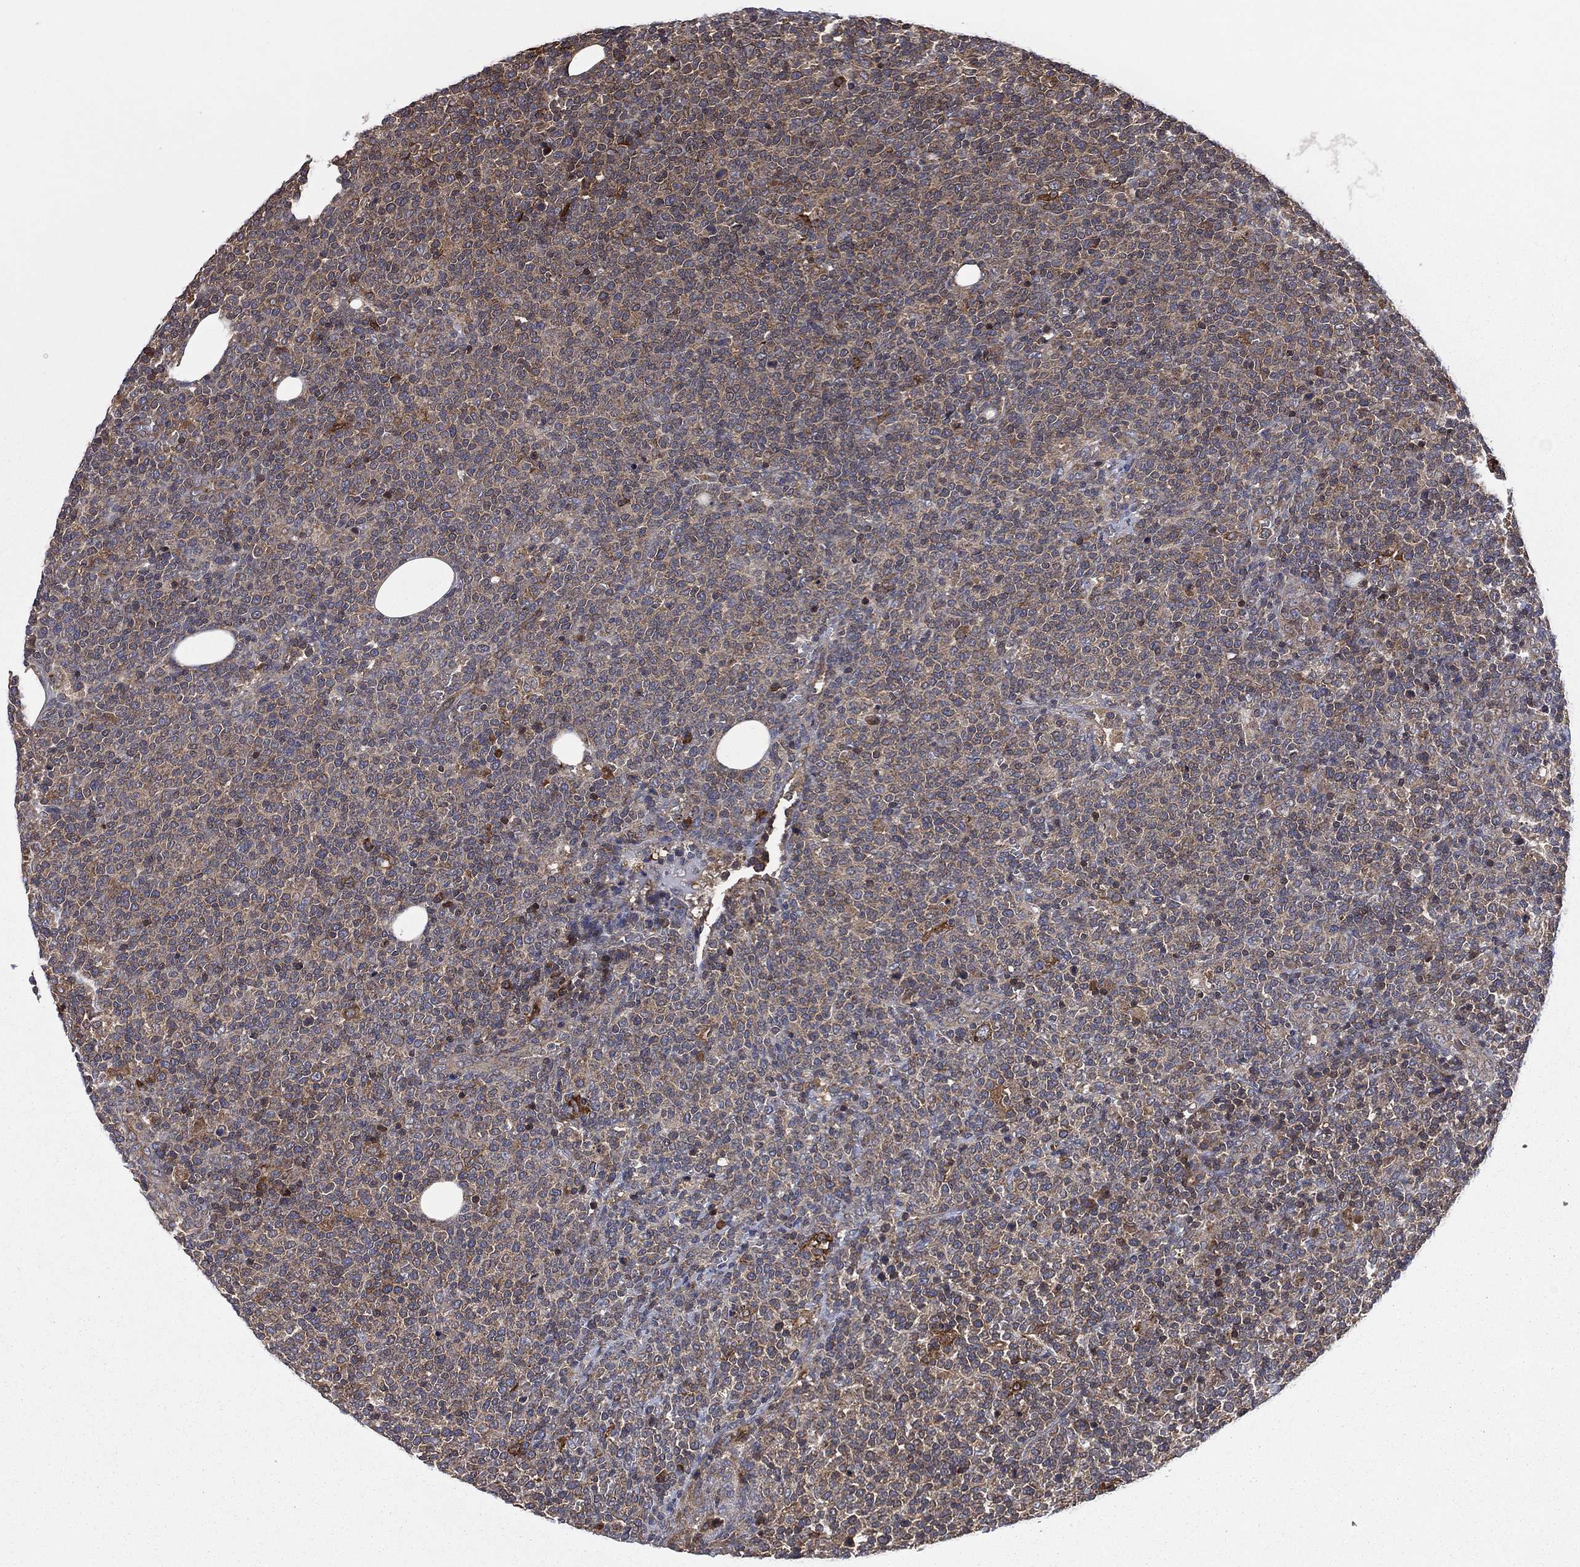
{"staining": {"intensity": "weak", "quantity": "25%-75%", "location": "cytoplasmic/membranous"}, "tissue": "lymphoma", "cell_type": "Tumor cells", "image_type": "cancer", "snomed": [{"axis": "morphology", "description": "Malignant lymphoma, non-Hodgkin's type, High grade"}, {"axis": "topography", "description": "Lymph node"}], "caption": "Tumor cells exhibit low levels of weak cytoplasmic/membranous expression in about 25%-75% of cells in human high-grade malignant lymphoma, non-Hodgkin's type.", "gene": "C2orf76", "patient": {"sex": "male", "age": 61}}